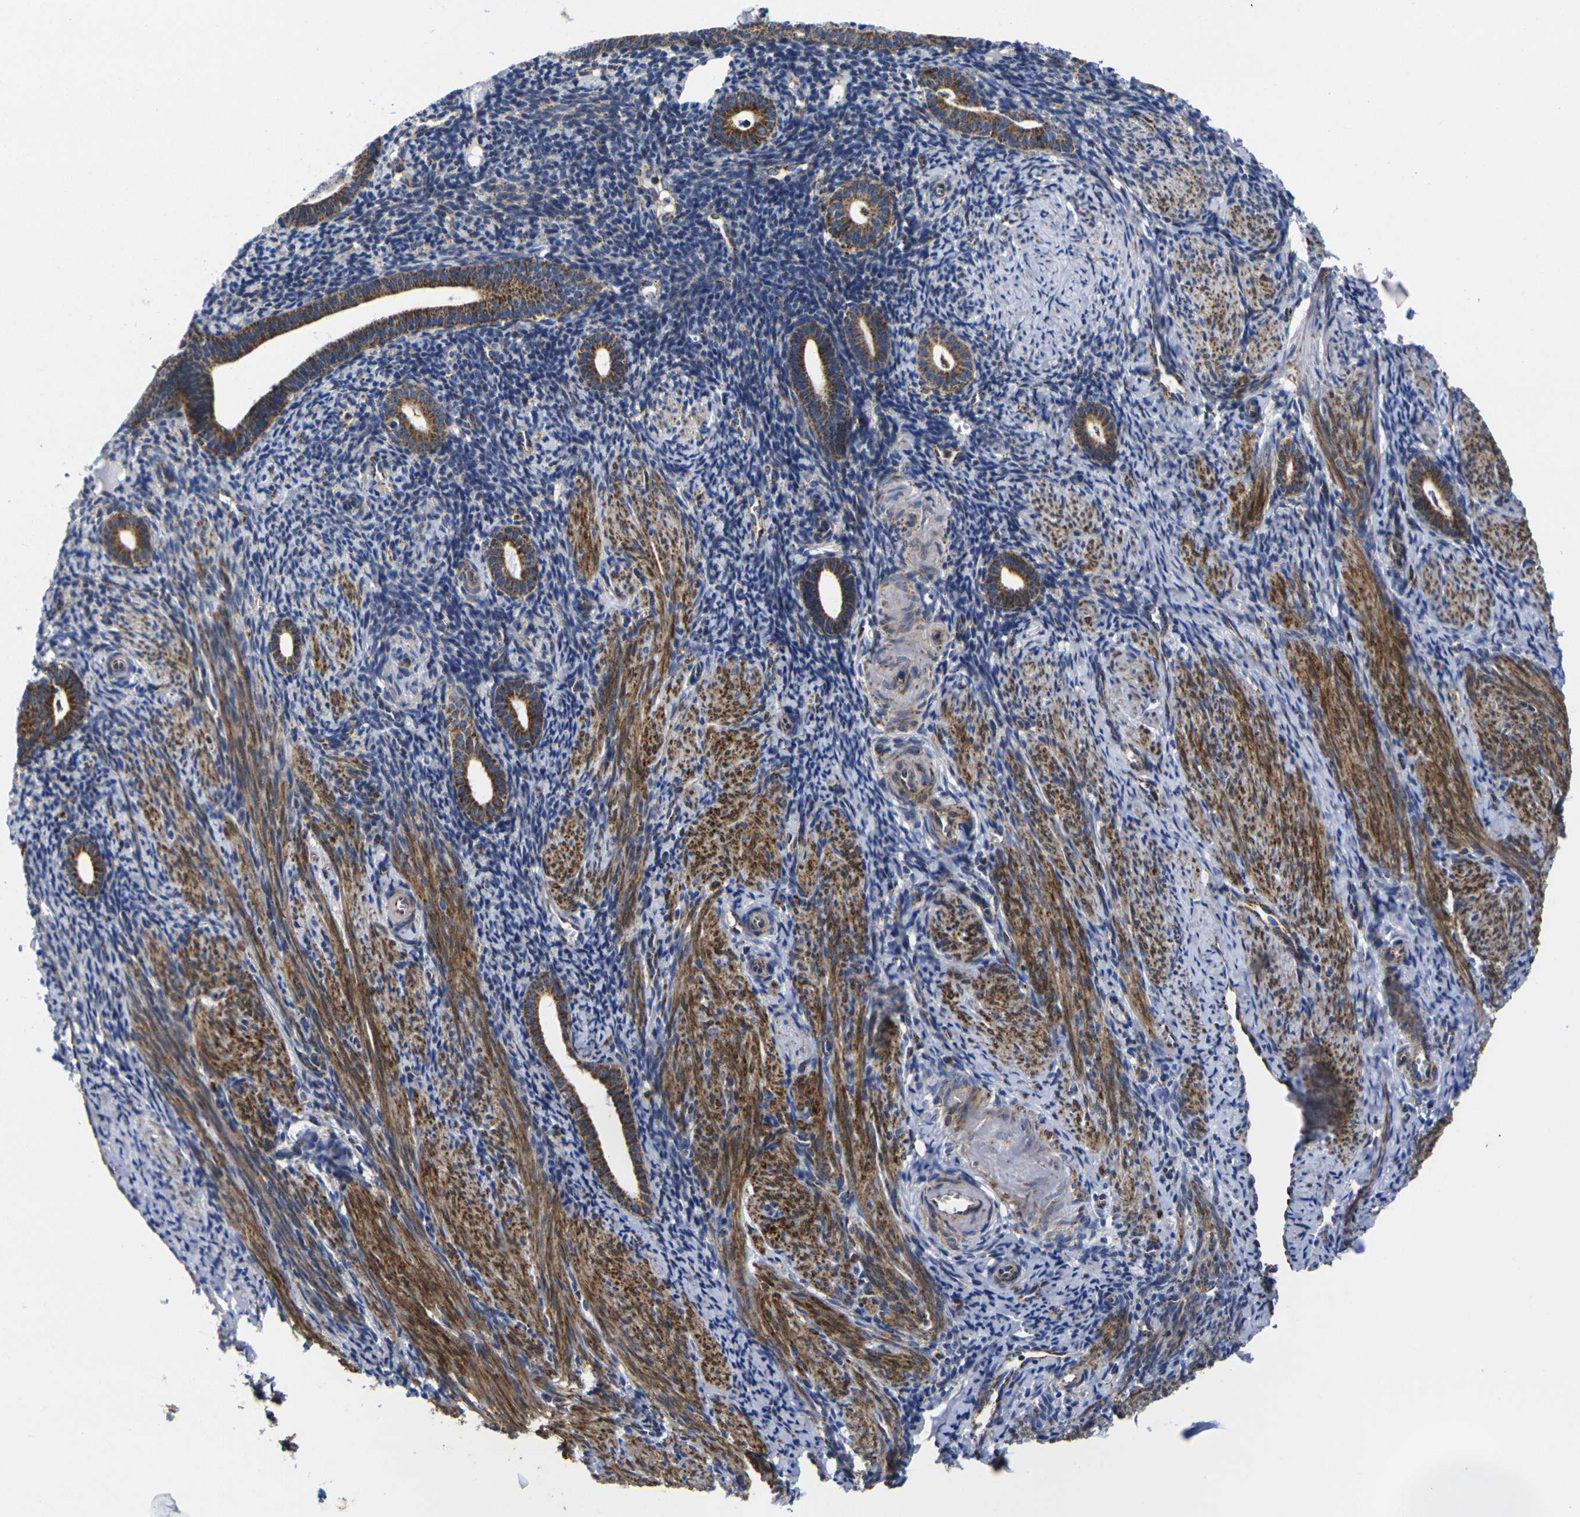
{"staining": {"intensity": "negative", "quantity": "none", "location": "none"}, "tissue": "endometrium", "cell_type": "Cells in endometrial stroma", "image_type": "normal", "snomed": [{"axis": "morphology", "description": "Normal tissue, NOS"}, {"axis": "topography", "description": "Endometrium"}], "caption": "High power microscopy photomicrograph of an IHC image of unremarkable endometrium, revealing no significant expression in cells in endometrial stroma. (DAB immunohistochemistry (IHC) visualized using brightfield microscopy, high magnification).", "gene": "P2RY11", "patient": {"sex": "female", "age": 50}}